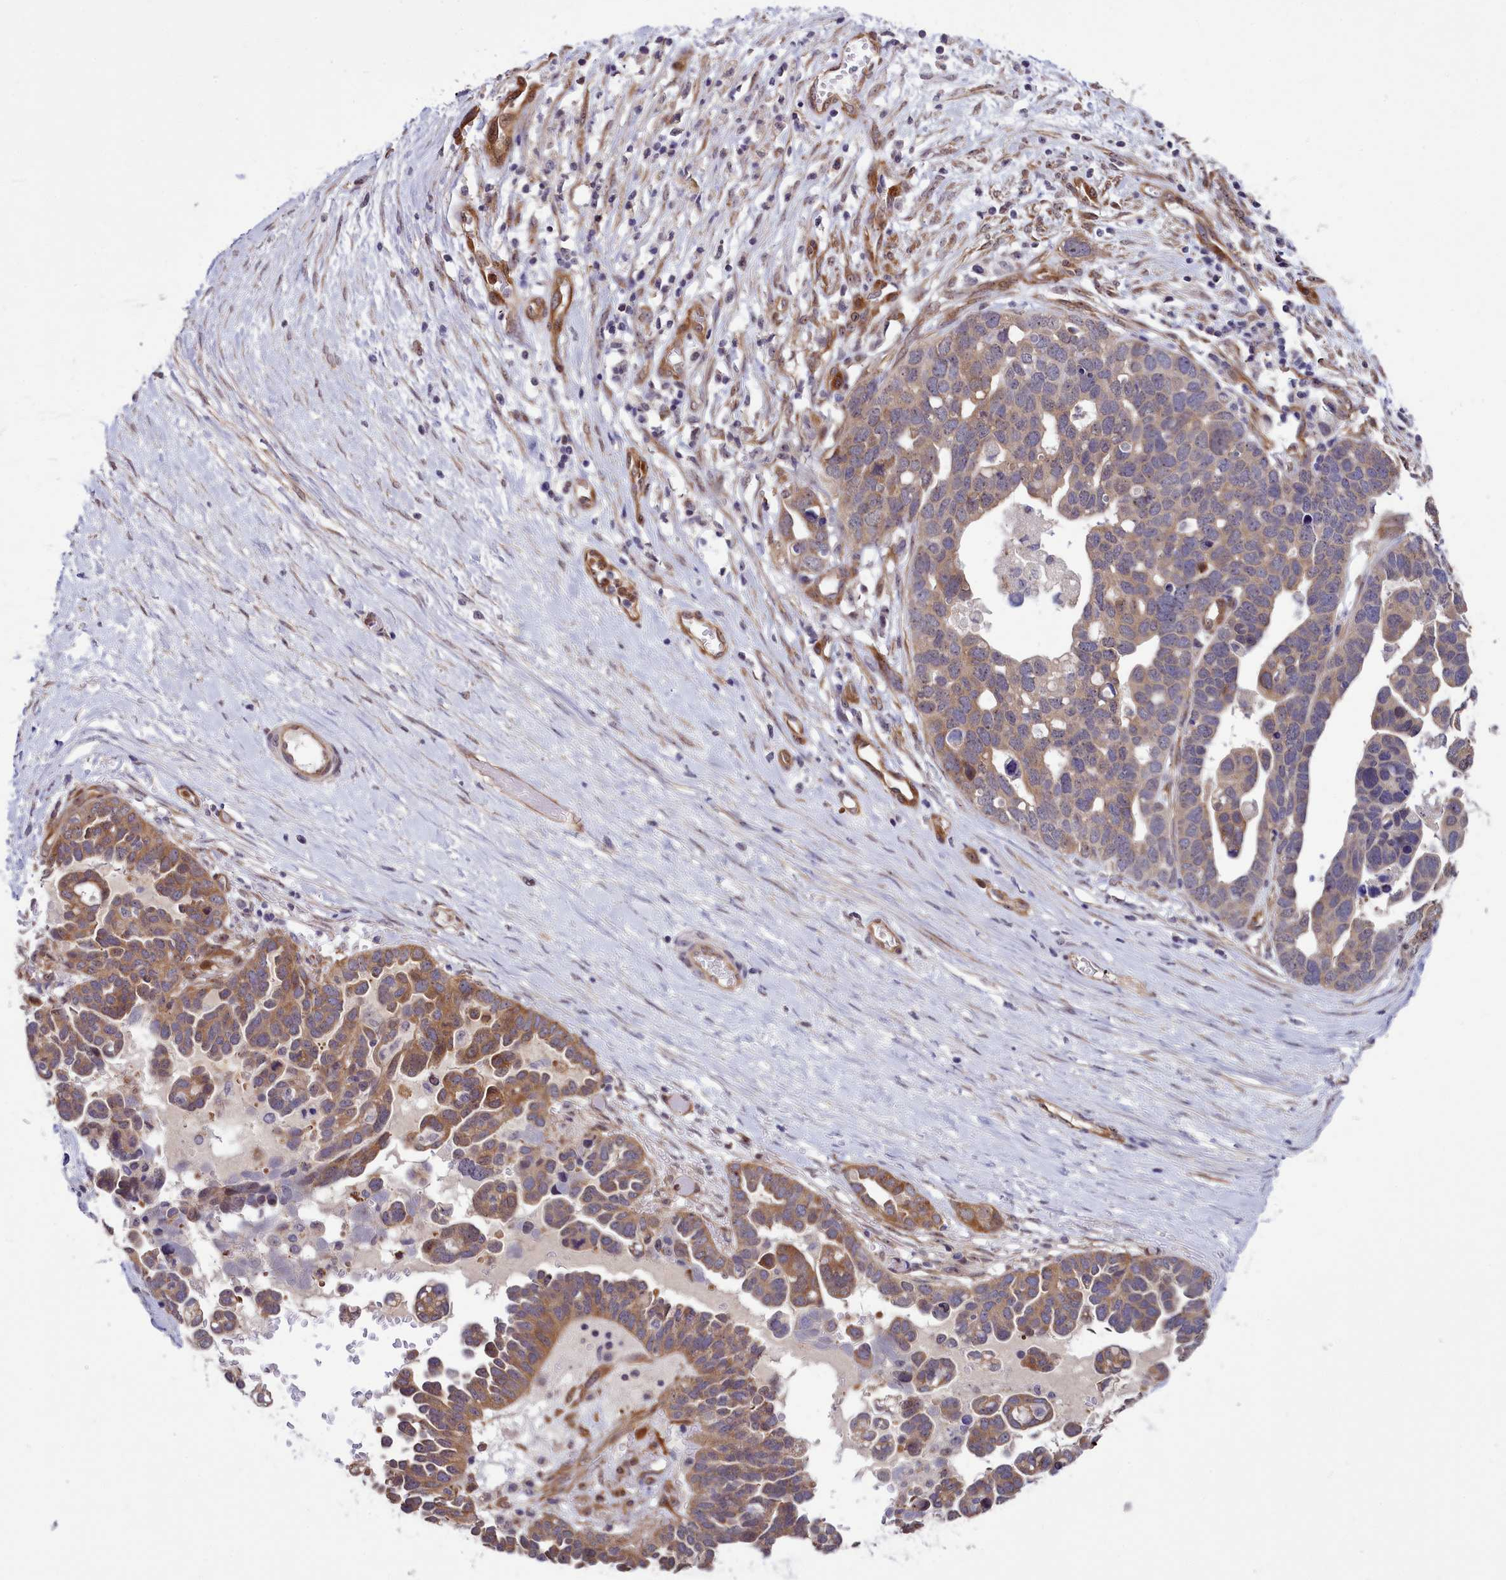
{"staining": {"intensity": "moderate", "quantity": "25%-75%", "location": "cytoplasmic/membranous"}, "tissue": "ovarian cancer", "cell_type": "Tumor cells", "image_type": "cancer", "snomed": [{"axis": "morphology", "description": "Cystadenocarcinoma, serous, NOS"}, {"axis": "topography", "description": "Ovary"}], "caption": "Immunohistochemical staining of human ovarian cancer exhibits medium levels of moderate cytoplasmic/membranous protein positivity in approximately 25%-75% of tumor cells. The staining is performed using DAB brown chromogen to label protein expression. The nuclei are counter-stained blue using hematoxylin.", "gene": "BCAR1", "patient": {"sex": "female", "age": 54}}